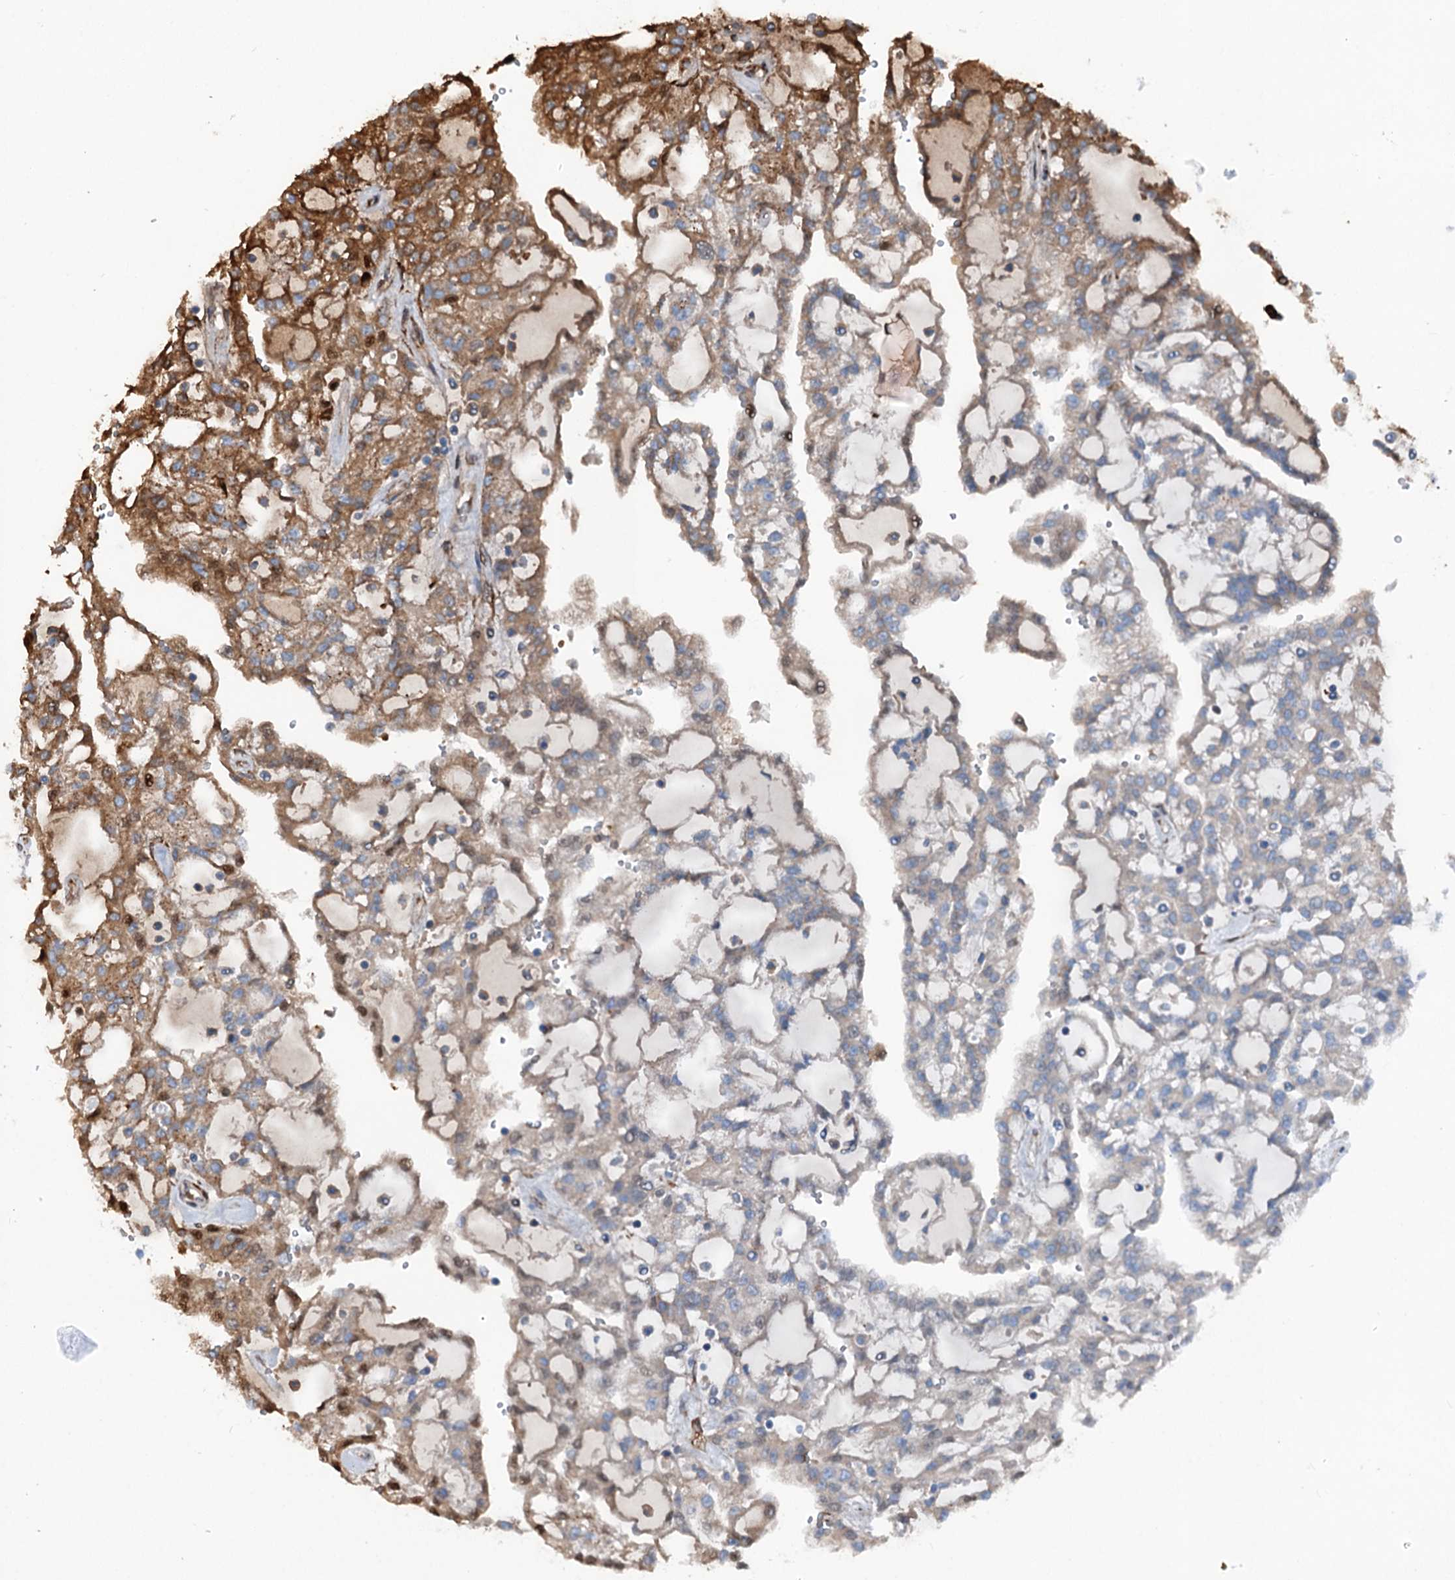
{"staining": {"intensity": "strong", "quantity": "25%-75%", "location": "cytoplasmic/membranous"}, "tissue": "renal cancer", "cell_type": "Tumor cells", "image_type": "cancer", "snomed": [{"axis": "morphology", "description": "Adenocarcinoma, NOS"}, {"axis": "topography", "description": "Kidney"}], "caption": "Immunohistochemistry (IHC) of human adenocarcinoma (renal) demonstrates high levels of strong cytoplasmic/membranous expression in approximately 25%-75% of tumor cells.", "gene": "DDIAS", "patient": {"sex": "male", "age": 63}}